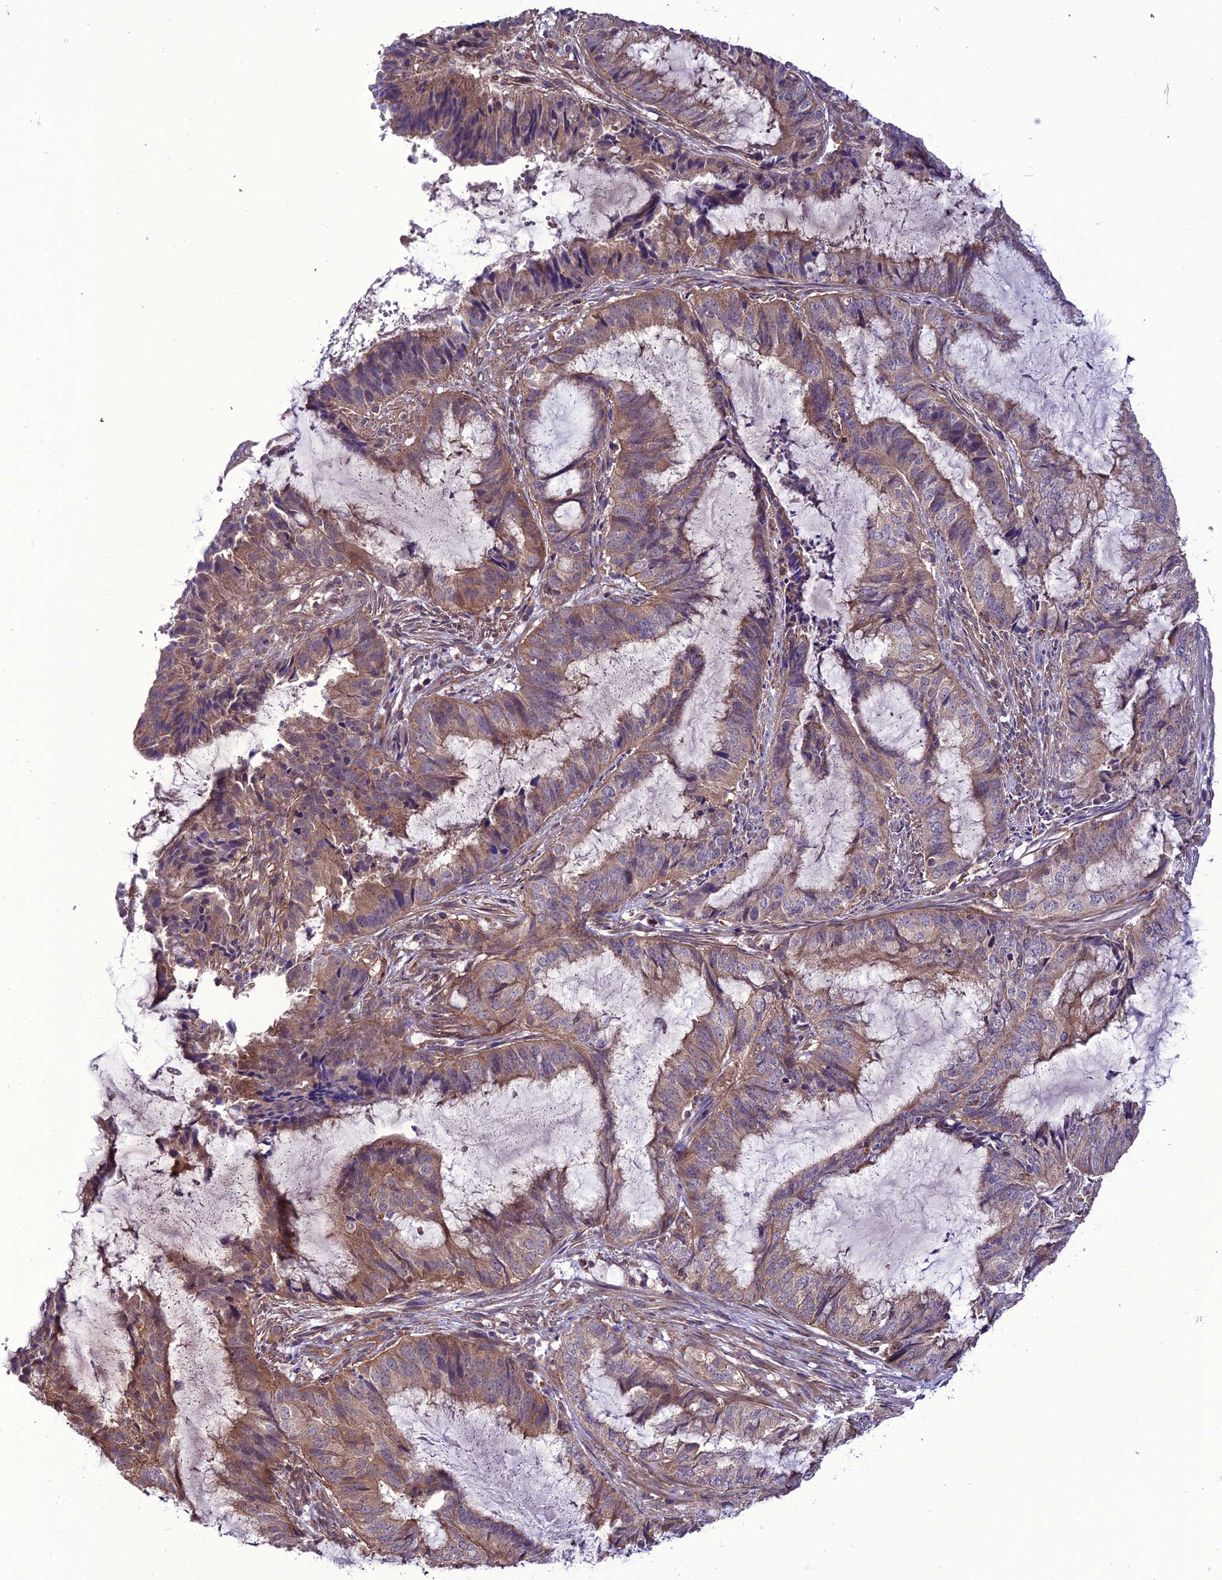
{"staining": {"intensity": "moderate", "quantity": ">75%", "location": "cytoplasmic/membranous"}, "tissue": "endometrial cancer", "cell_type": "Tumor cells", "image_type": "cancer", "snomed": [{"axis": "morphology", "description": "Adenocarcinoma, NOS"}, {"axis": "topography", "description": "Endometrium"}], "caption": "Moderate cytoplasmic/membranous protein expression is identified in about >75% of tumor cells in endometrial cancer (adenocarcinoma). (DAB (3,3'-diaminobenzidine) IHC, brown staining for protein, blue staining for nuclei).", "gene": "PPIL3", "patient": {"sex": "female", "age": 51}}